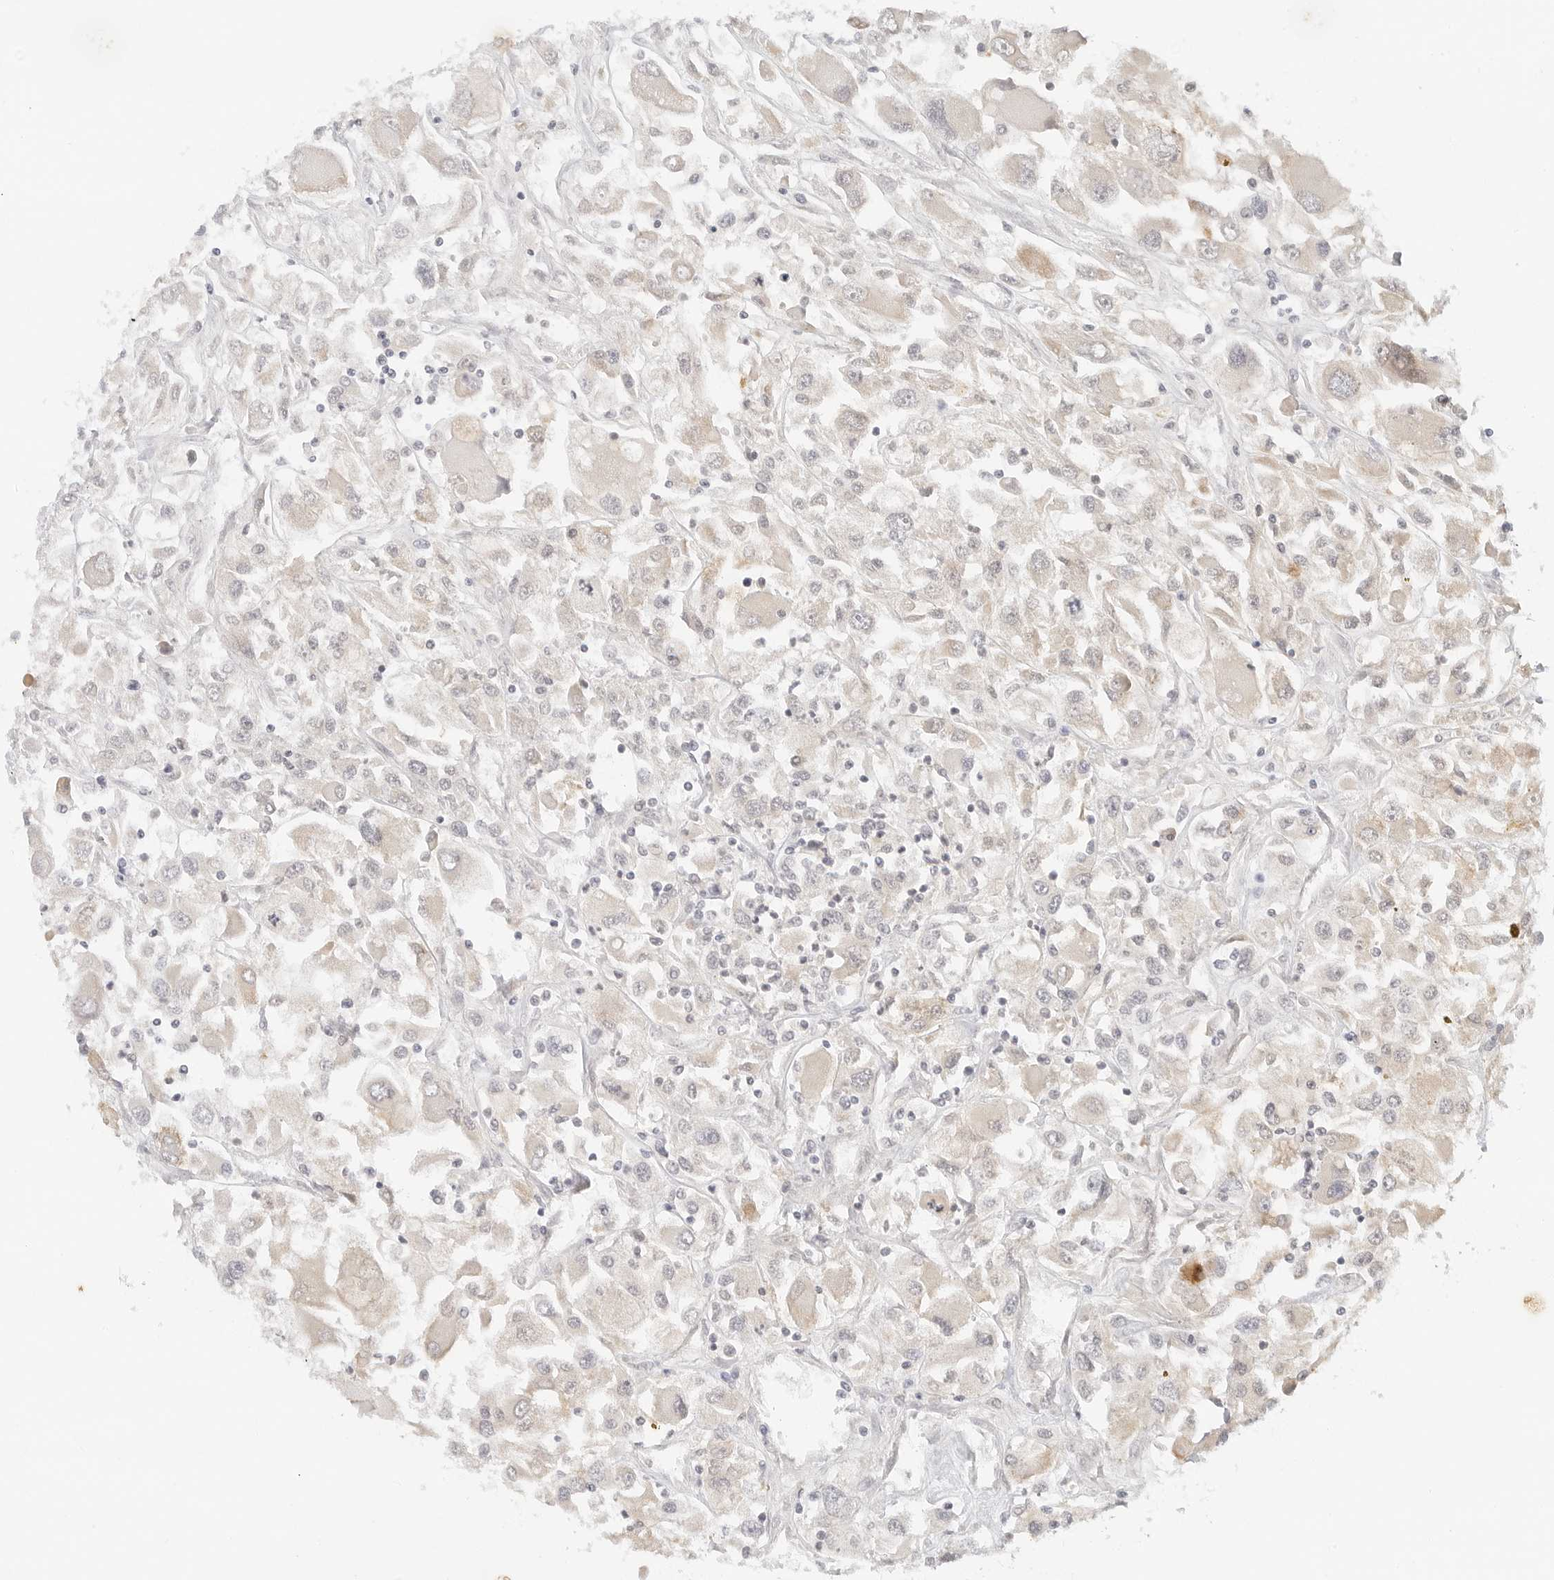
{"staining": {"intensity": "weak", "quantity": "<25%", "location": "cytoplasmic/membranous"}, "tissue": "renal cancer", "cell_type": "Tumor cells", "image_type": "cancer", "snomed": [{"axis": "morphology", "description": "Adenocarcinoma, NOS"}, {"axis": "topography", "description": "Kidney"}], "caption": "Tumor cells are negative for protein expression in human adenocarcinoma (renal).", "gene": "NEO1", "patient": {"sex": "female", "age": 52}}